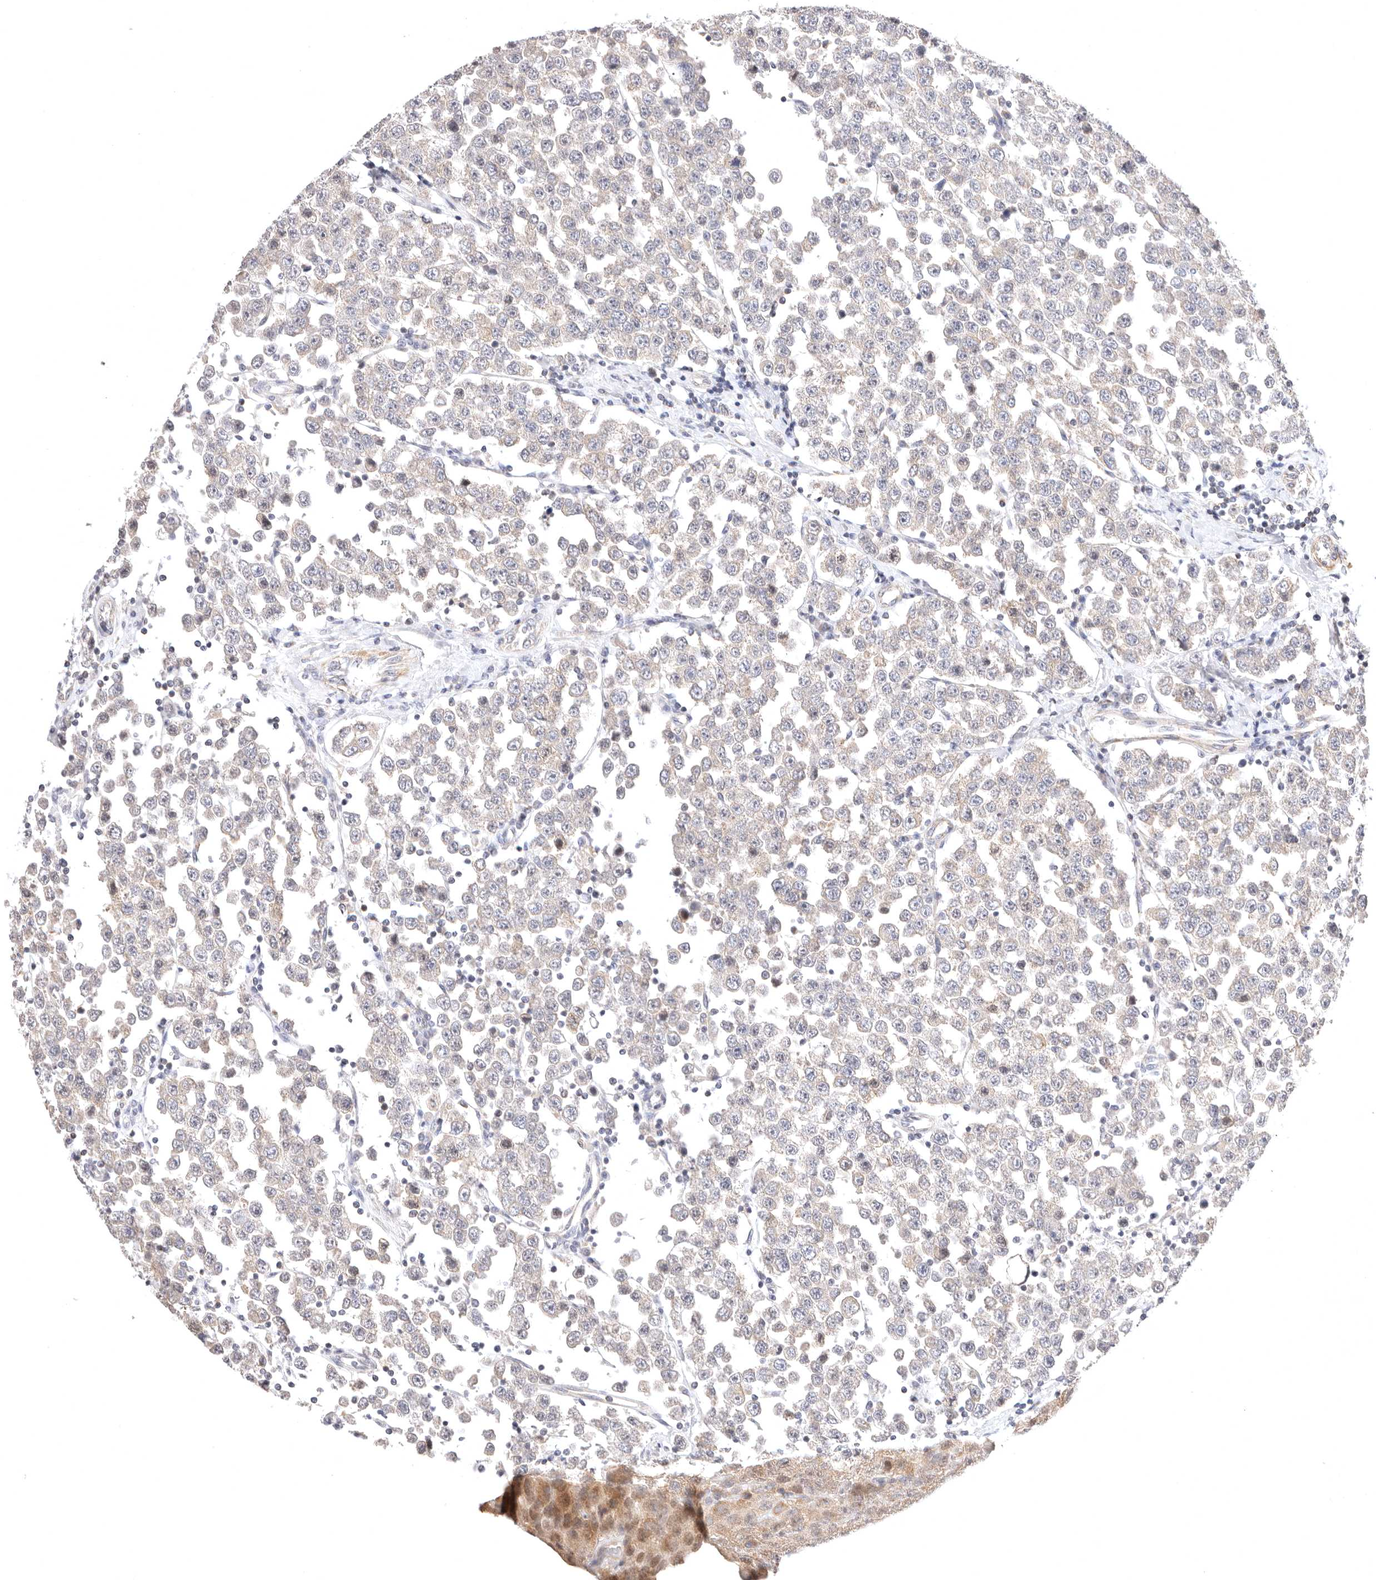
{"staining": {"intensity": "weak", "quantity": ">75%", "location": "cytoplasmic/membranous"}, "tissue": "testis cancer", "cell_type": "Tumor cells", "image_type": "cancer", "snomed": [{"axis": "morphology", "description": "Seminoma, NOS"}, {"axis": "topography", "description": "Testis"}], "caption": "Weak cytoplasmic/membranous expression is seen in approximately >75% of tumor cells in testis cancer (seminoma).", "gene": "KCMF1", "patient": {"sex": "male", "age": 28}}